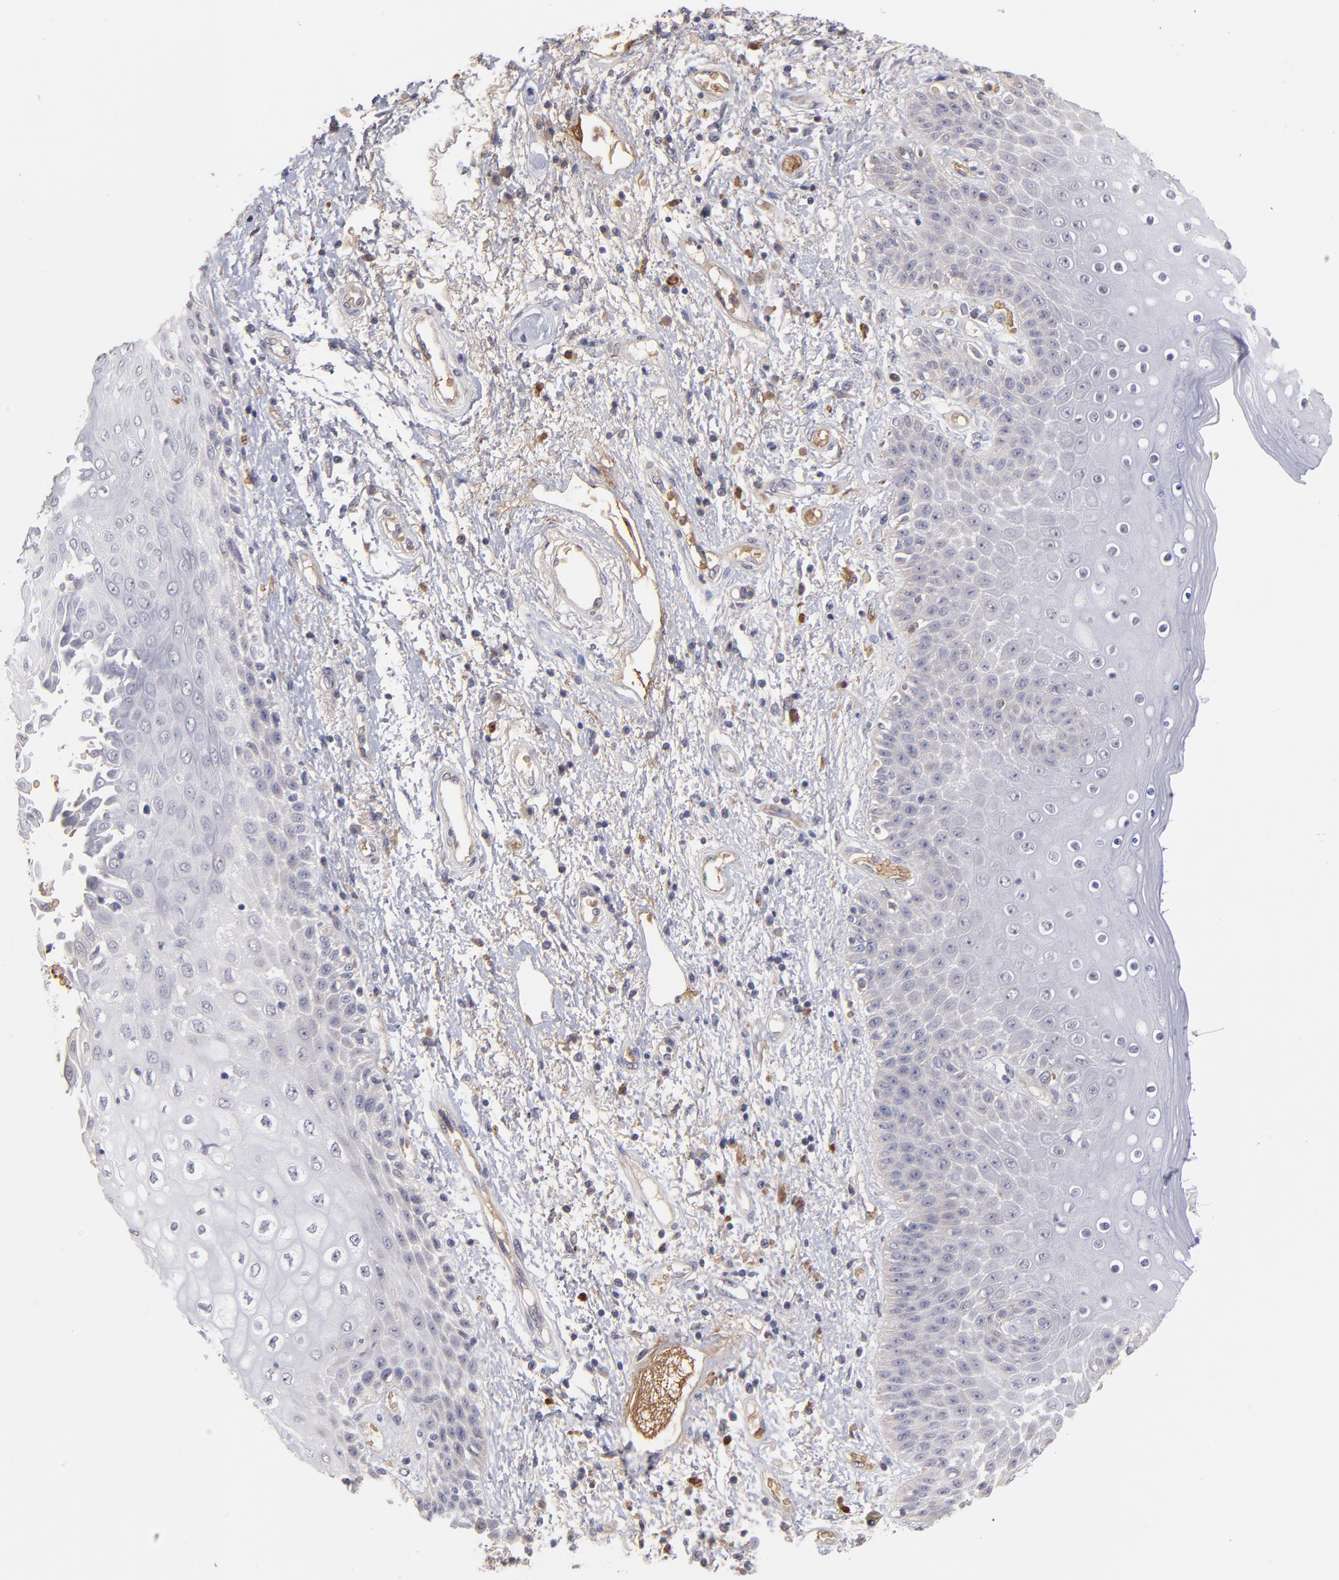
{"staining": {"intensity": "negative", "quantity": "none", "location": "none"}, "tissue": "skin", "cell_type": "Epidermal cells", "image_type": "normal", "snomed": [{"axis": "morphology", "description": "Normal tissue, NOS"}, {"axis": "topography", "description": "Anal"}], "caption": "Human skin stained for a protein using IHC shows no positivity in epidermal cells.", "gene": "F13B", "patient": {"sex": "female", "age": 46}}